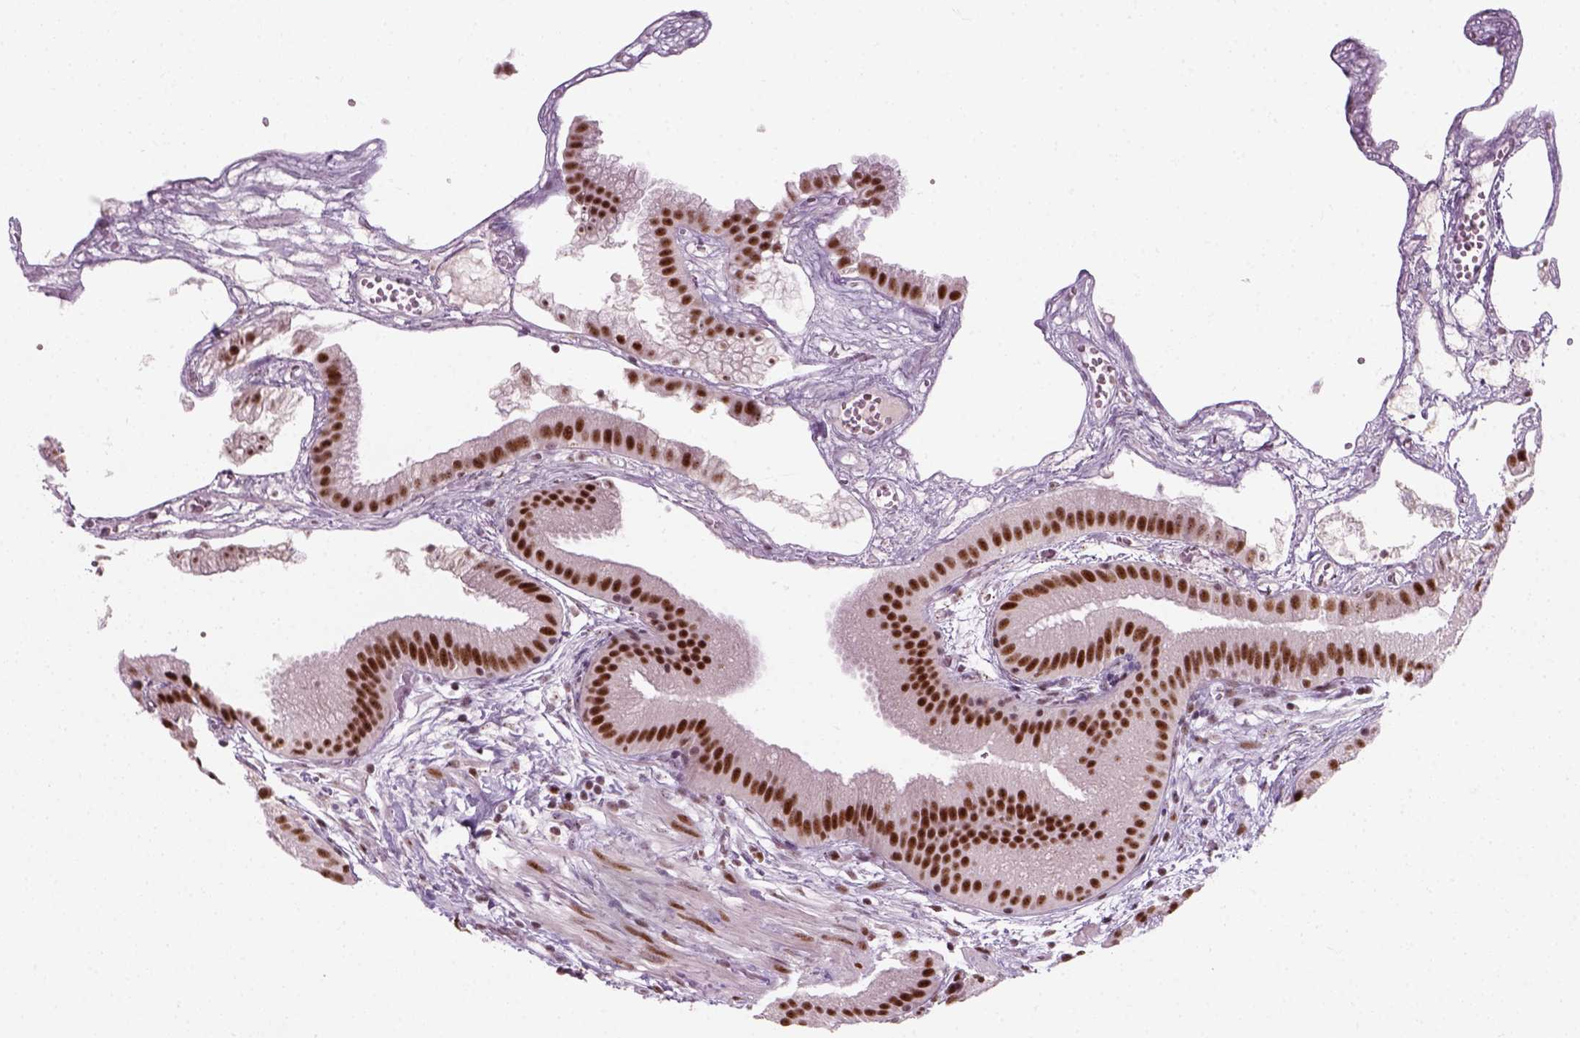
{"staining": {"intensity": "strong", "quantity": ">75%", "location": "nuclear"}, "tissue": "gallbladder", "cell_type": "Glandular cells", "image_type": "normal", "snomed": [{"axis": "morphology", "description": "Normal tissue, NOS"}, {"axis": "topography", "description": "Gallbladder"}], "caption": "The micrograph exhibits immunohistochemical staining of benign gallbladder. There is strong nuclear positivity is appreciated in approximately >75% of glandular cells. (Brightfield microscopy of DAB IHC at high magnification).", "gene": "GTF2F1", "patient": {"sex": "female", "age": 63}}